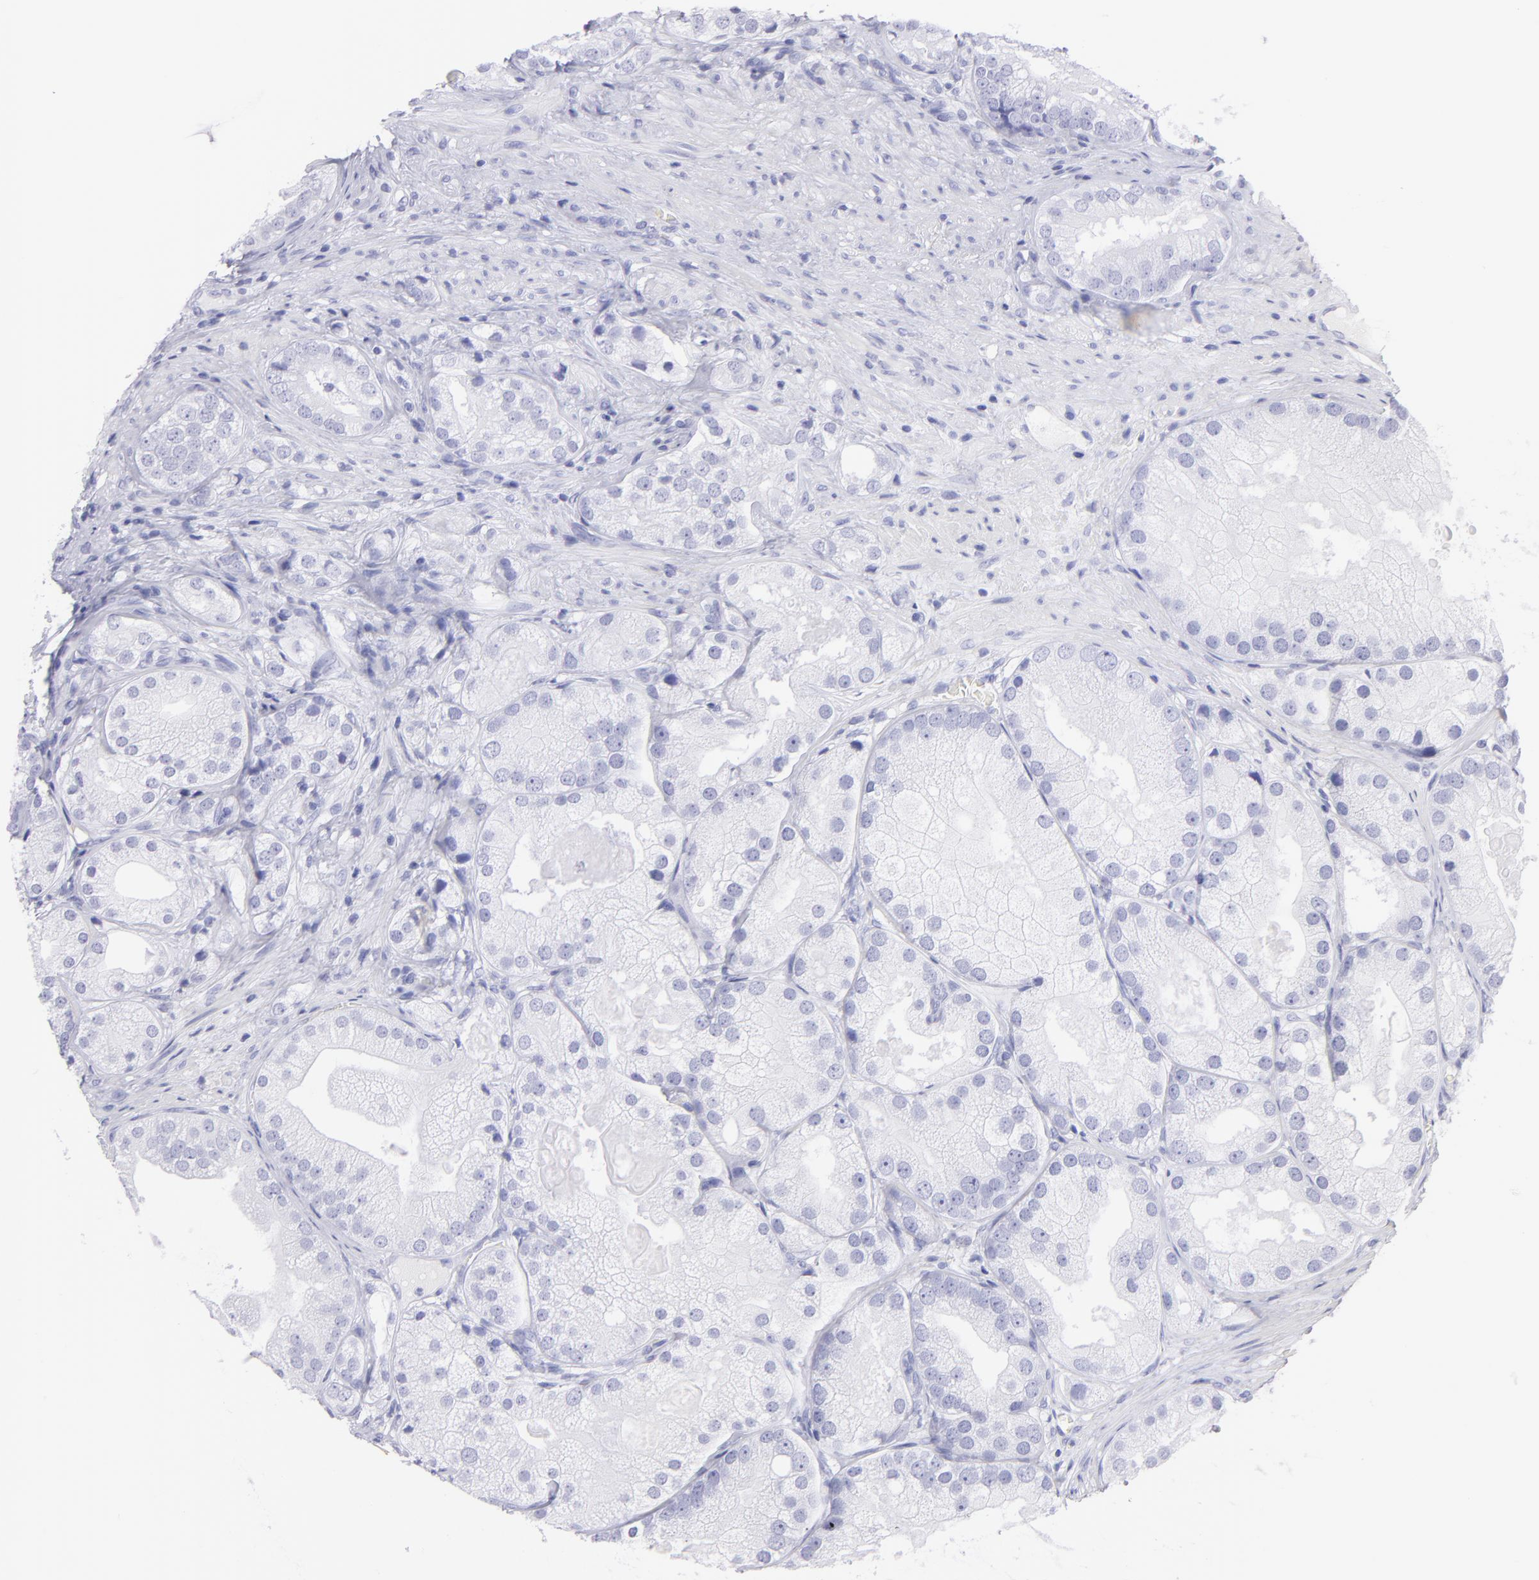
{"staining": {"intensity": "negative", "quantity": "none", "location": "none"}, "tissue": "prostate cancer", "cell_type": "Tumor cells", "image_type": "cancer", "snomed": [{"axis": "morphology", "description": "Adenocarcinoma, Low grade"}, {"axis": "topography", "description": "Prostate"}], "caption": "The immunohistochemistry image has no significant expression in tumor cells of prostate cancer (adenocarcinoma (low-grade)) tissue.", "gene": "PIP", "patient": {"sex": "male", "age": 69}}